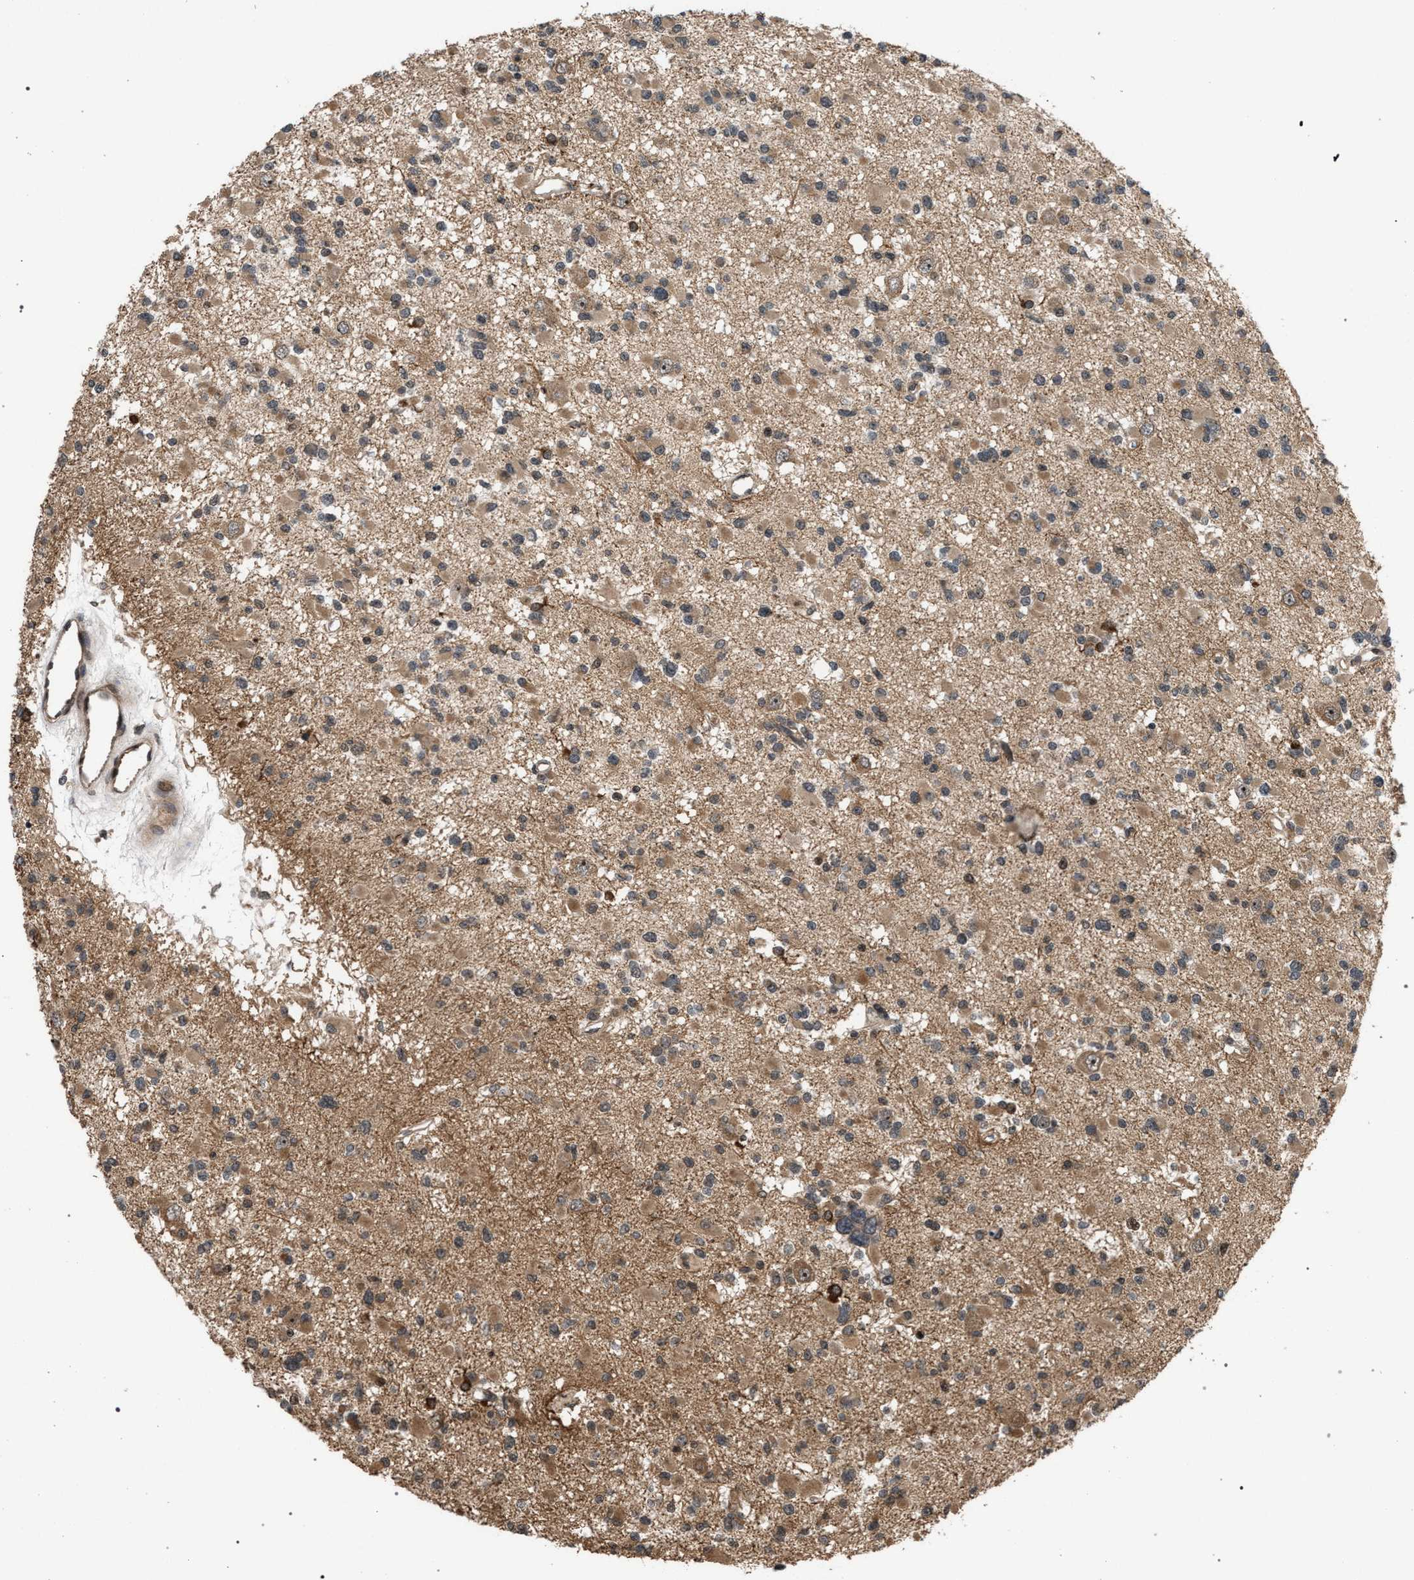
{"staining": {"intensity": "weak", "quantity": ">75%", "location": "cytoplasmic/membranous"}, "tissue": "glioma", "cell_type": "Tumor cells", "image_type": "cancer", "snomed": [{"axis": "morphology", "description": "Glioma, malignant, Low grade"}, {"axis": "topography", "description": "Brain"}], "caption": "Glioma stained with IHC reveals weak cytoplasmic/membranous expression in about >75% of tumor cells.", "gene": "IRAK4", "patient": {"sex": "female", "age": 22}}